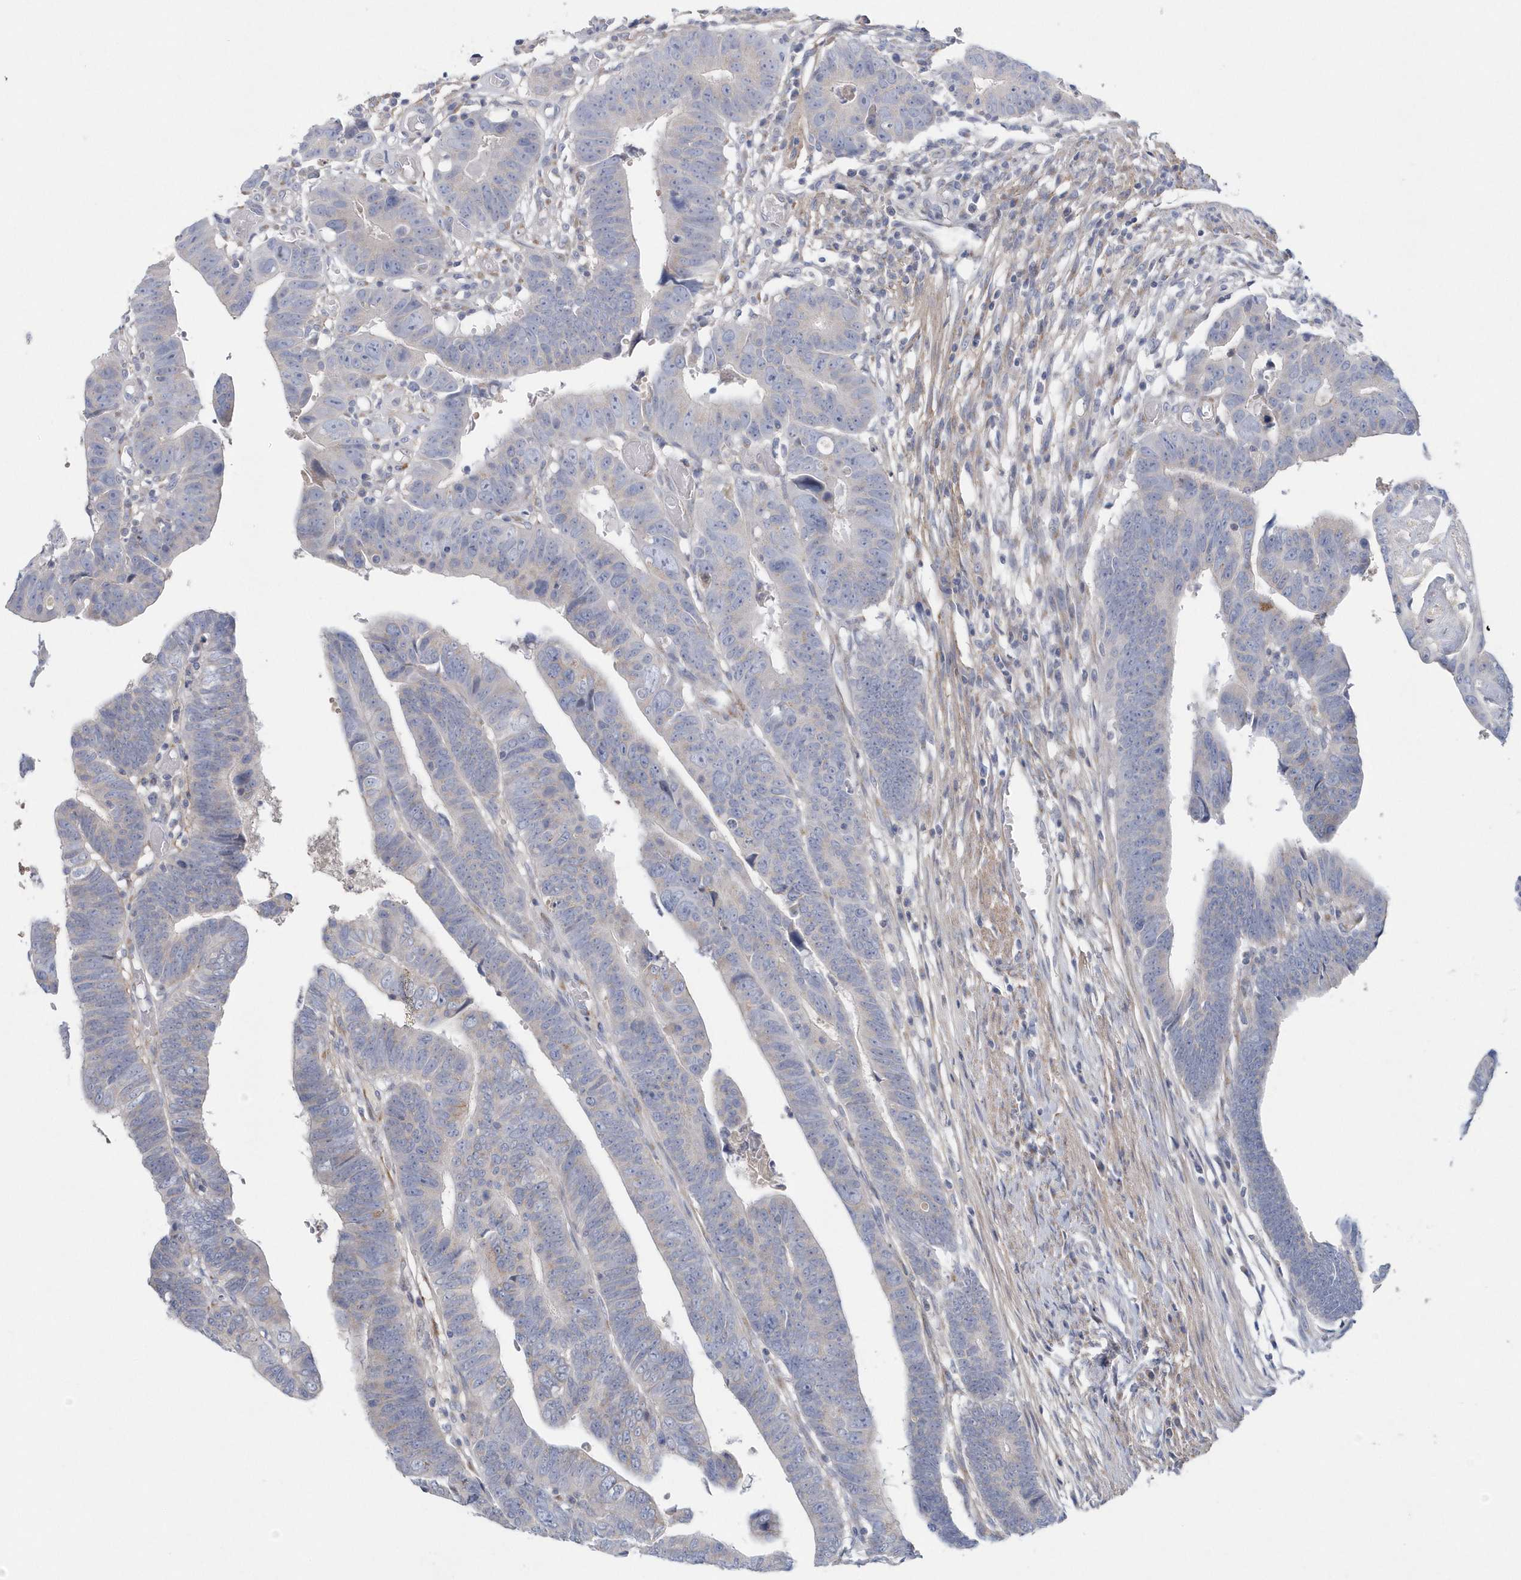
{"staining": {"intensity": "negative", "quantity": "none", "location": "none"}, "tissue": "colorectal cancer", "cell_type": "Tumor cells", "image_type": "cancer", "snomed": [{"axis": "morphology", "description": "Adenocarcinoma, NOS"}, {"axis": "topography", "description": "Rectum"}], "caption": "Immunohistochemical staining of colorectal cancer exhibits no significant expression in tumor cells.", "gene": "SPATA18", "patient": {"sex": "female", "age": 65}}